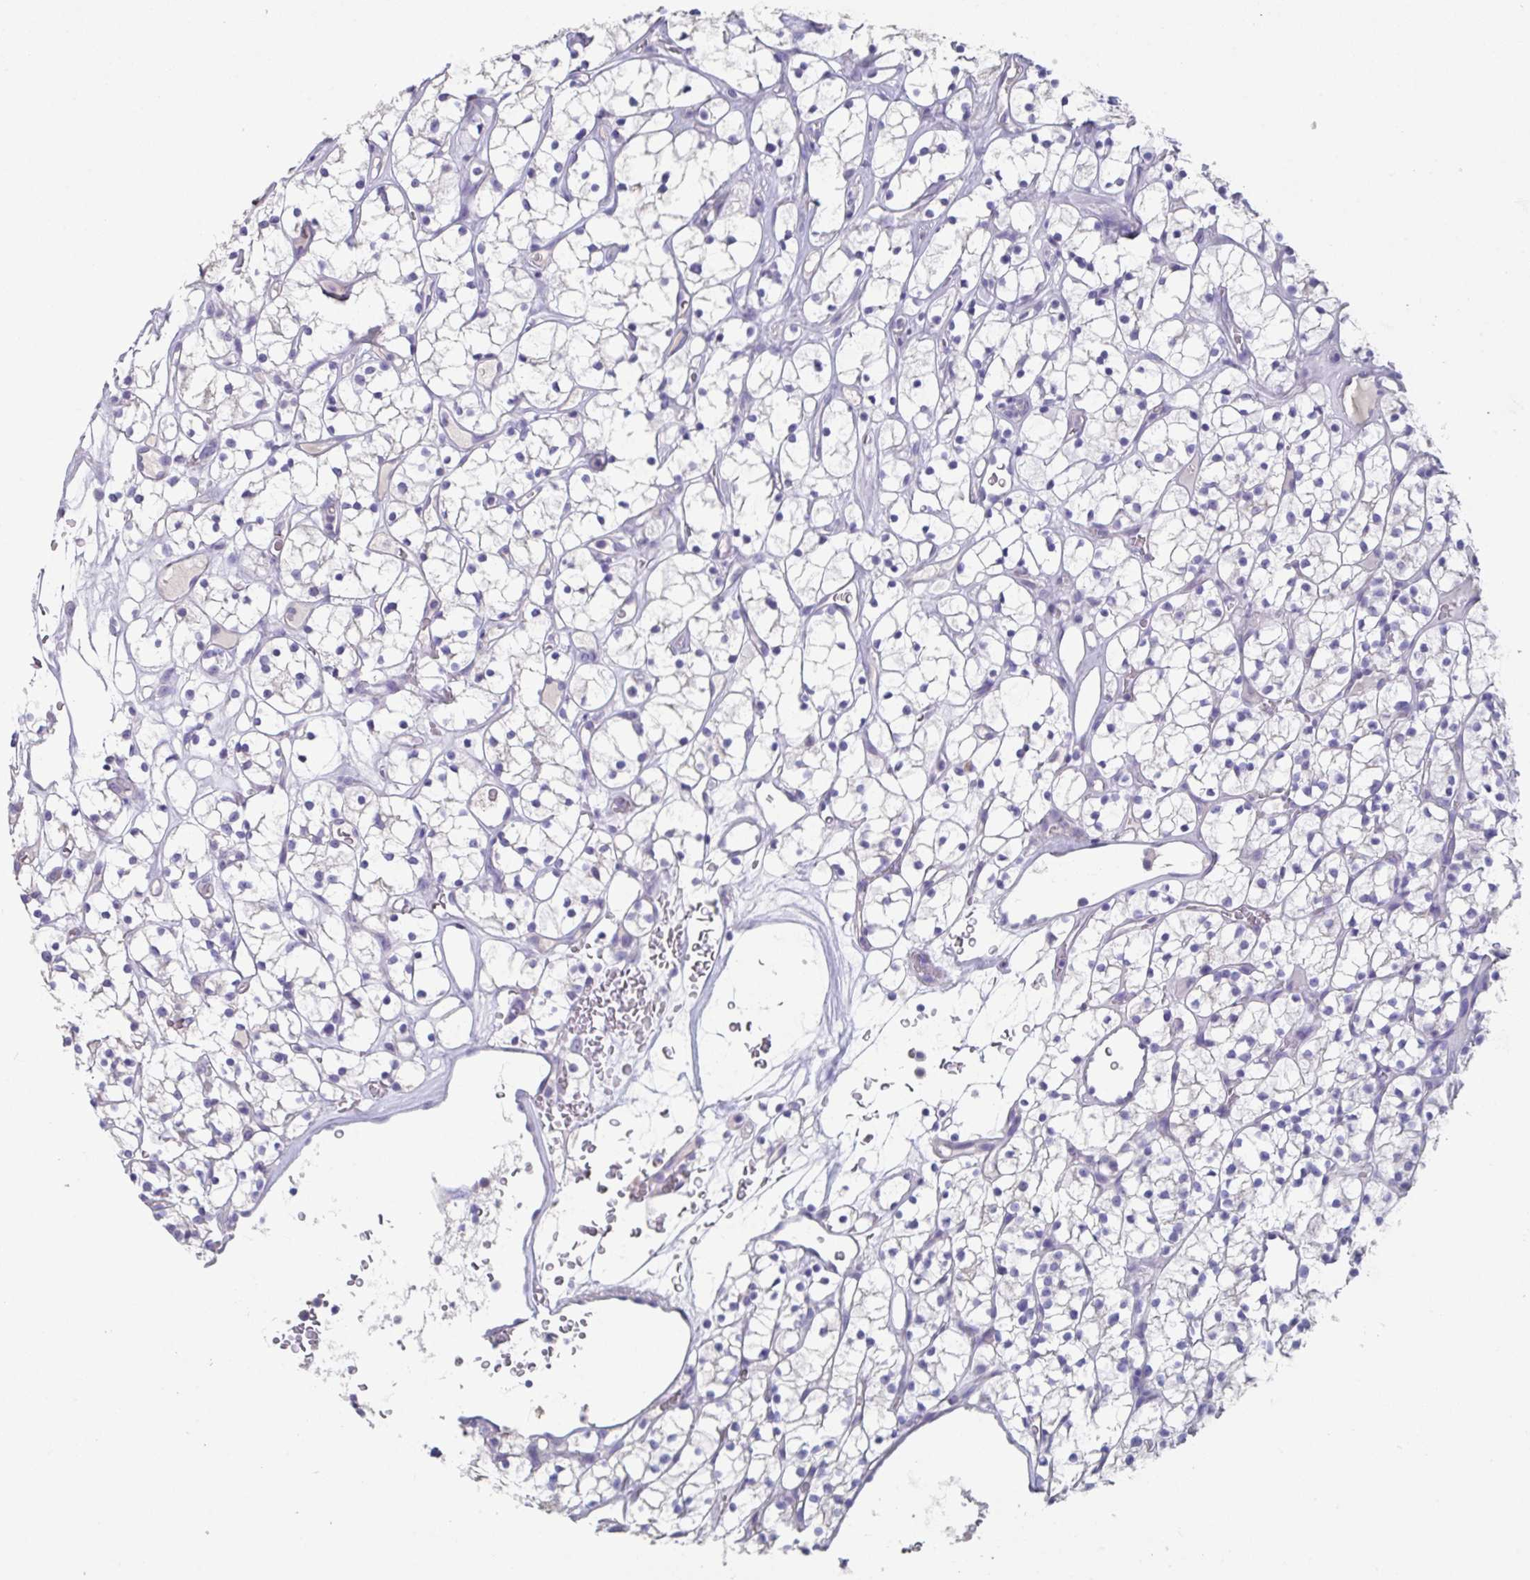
{"staining": {"intensity": "negative", "quantity": "none", "location": "none"}, "tissue": "renal cancer", "cell_type": "Tumor cells", "image_type": "cancer", "snomed": [{"axis": "morphology", "description": "Adenocarcinoma, NOS"}, {"axis": "topography", "description": "Kidney"}], "caption": "Immunohistochemistry of human renal cancer displays no staining in tumor cells.", "gene": "SLC44A4", "patient": {"sex": "female", "age": 64}}